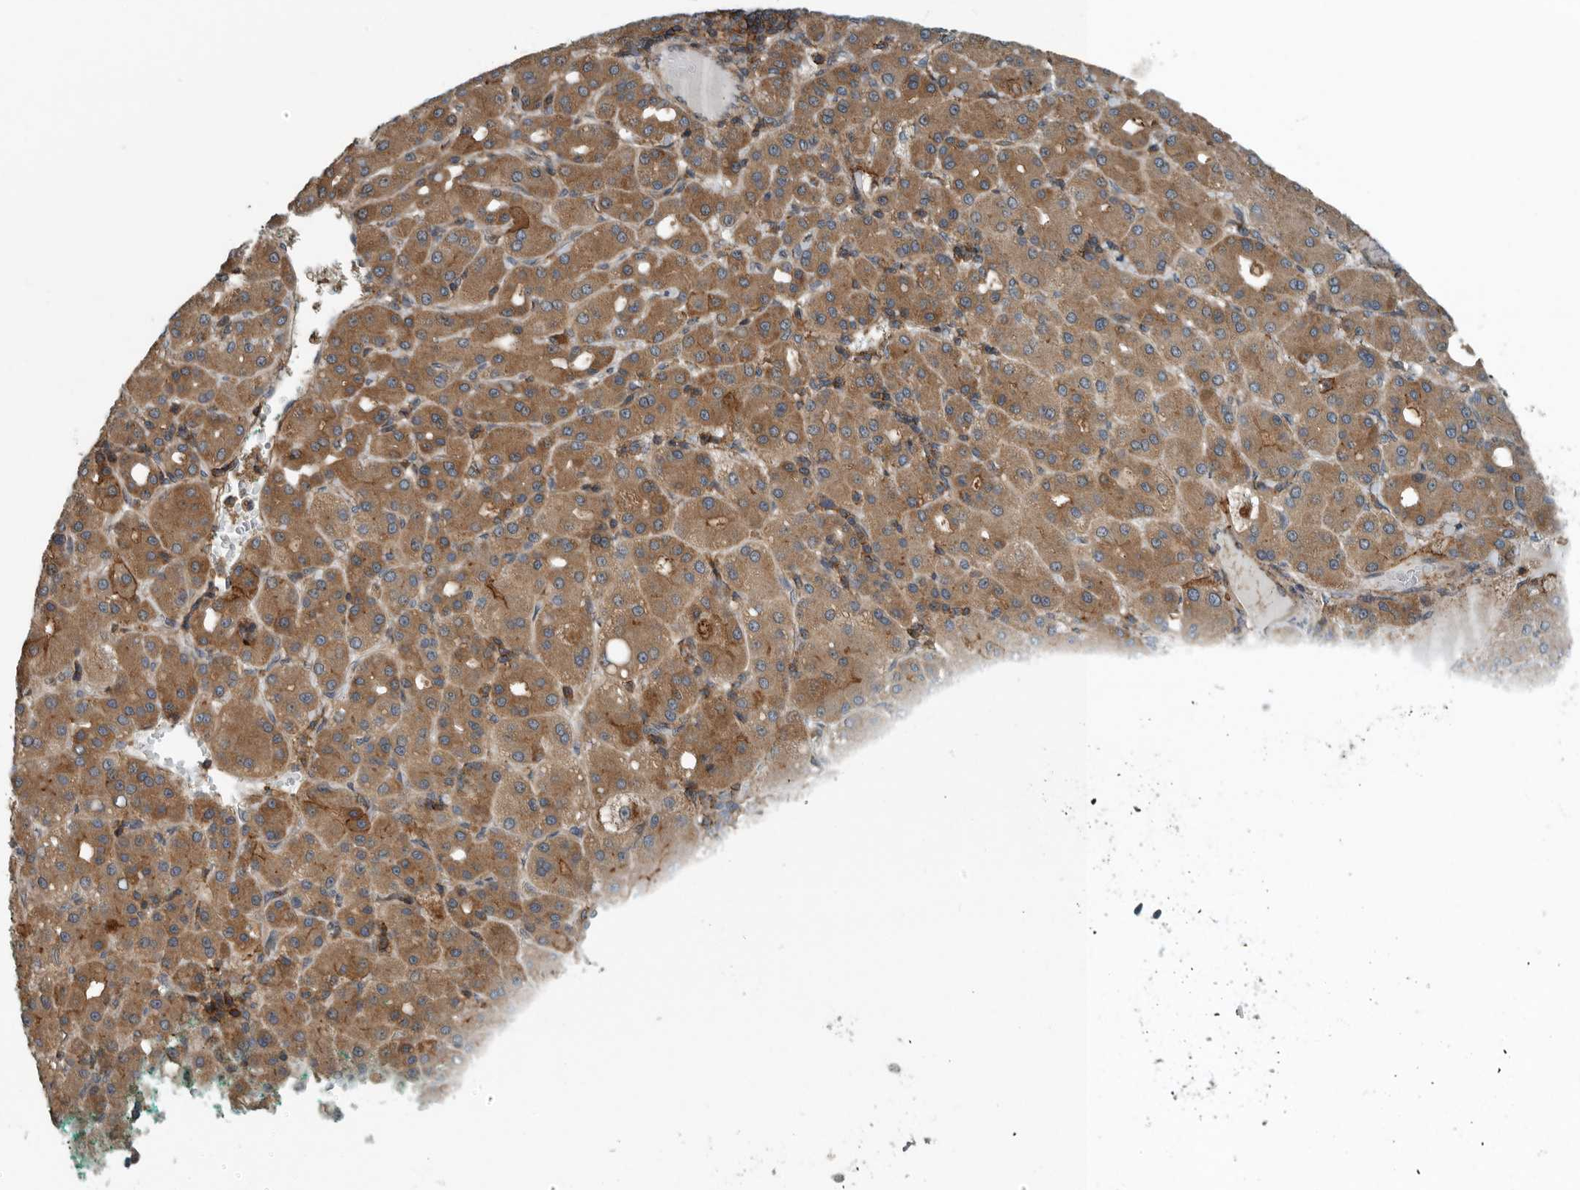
{"staining": {"intensity": "moderate", "quantity": ">75%", "location": "cytoplasmic/membranous"}, "tissue": "liver cancer", "cell_type": "Tumor cells", "image_type": "cancer", "snomed": [{"axis": "morphology", "description": "Carcinoma, Hepatocellular, NOS"}, {"axis": "topography", "description": "Liver"}], "caption": "Immunohistochemical staining of hepatocellular carcinoma (liver) shows medium levels of moderate cytoplasmic/membranous expression in approximately >75% of tumor cells.", "gene": "AMFR", "patient": {"sex": "male", "age": 65}}